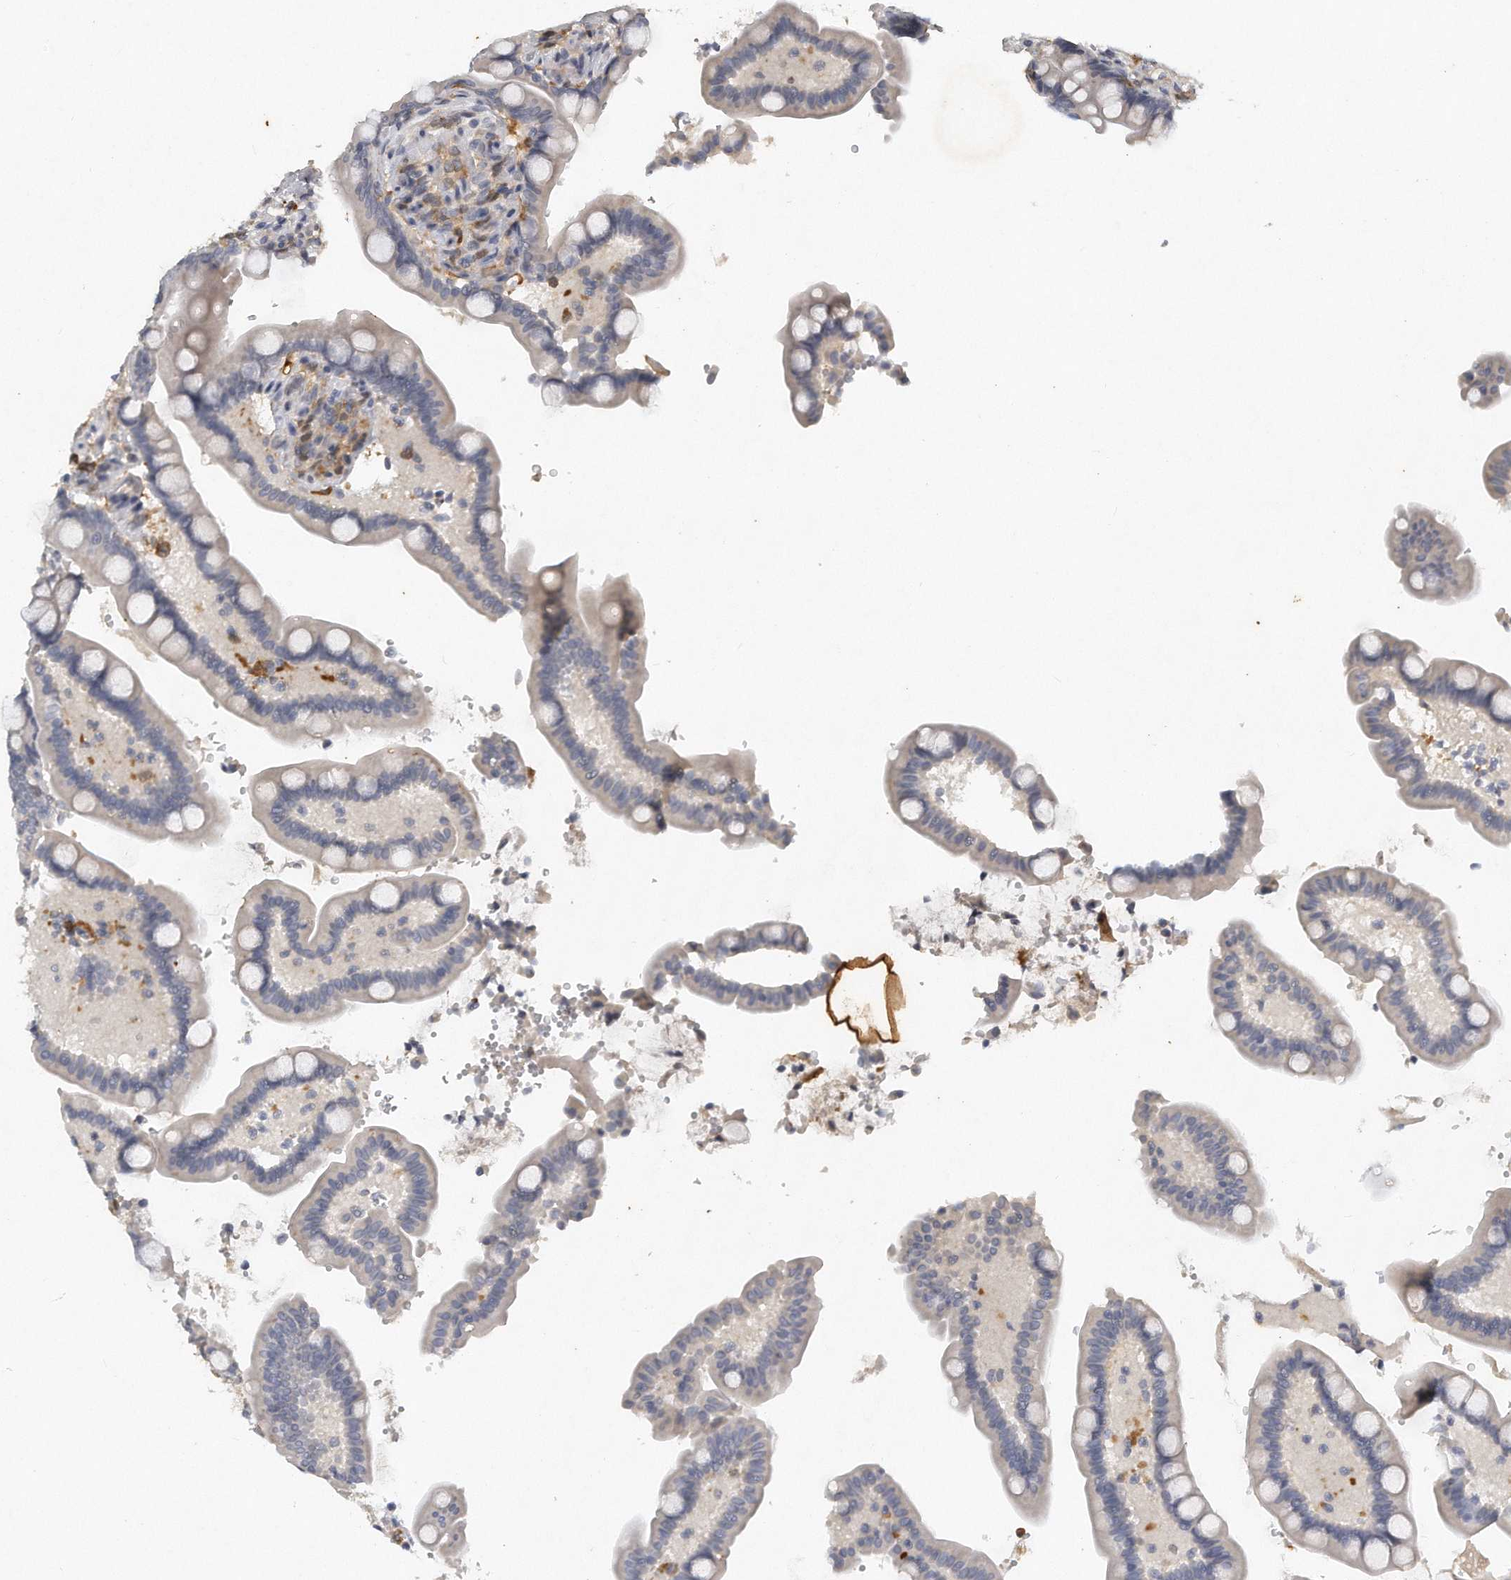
{"staining": {"intensity": "weak", "quantity": "25%-75%", "location": "cytoplasmic/membranous"}, "tissue": "colon", "cell_type": "Endothelial cells", "image_type": "normal", "snomed": [{"axis": "morphology", "description": "Normal tissue, NOS"}, {"axis": "topography", "description": "Smooth muscle"}, {"axis": "topography", "description": "Colon"}], "caption": "DAB (3,3'-diaminobenzidine) immunohistochemical staining of normal colon shows weak cytoplasmic/membranous protein expression in approximately 25%-75% of endothelial cells. Nuclei are stained in blue.", "gene": "CAMK1", "patient": {"sex": "male", "age": 73}}